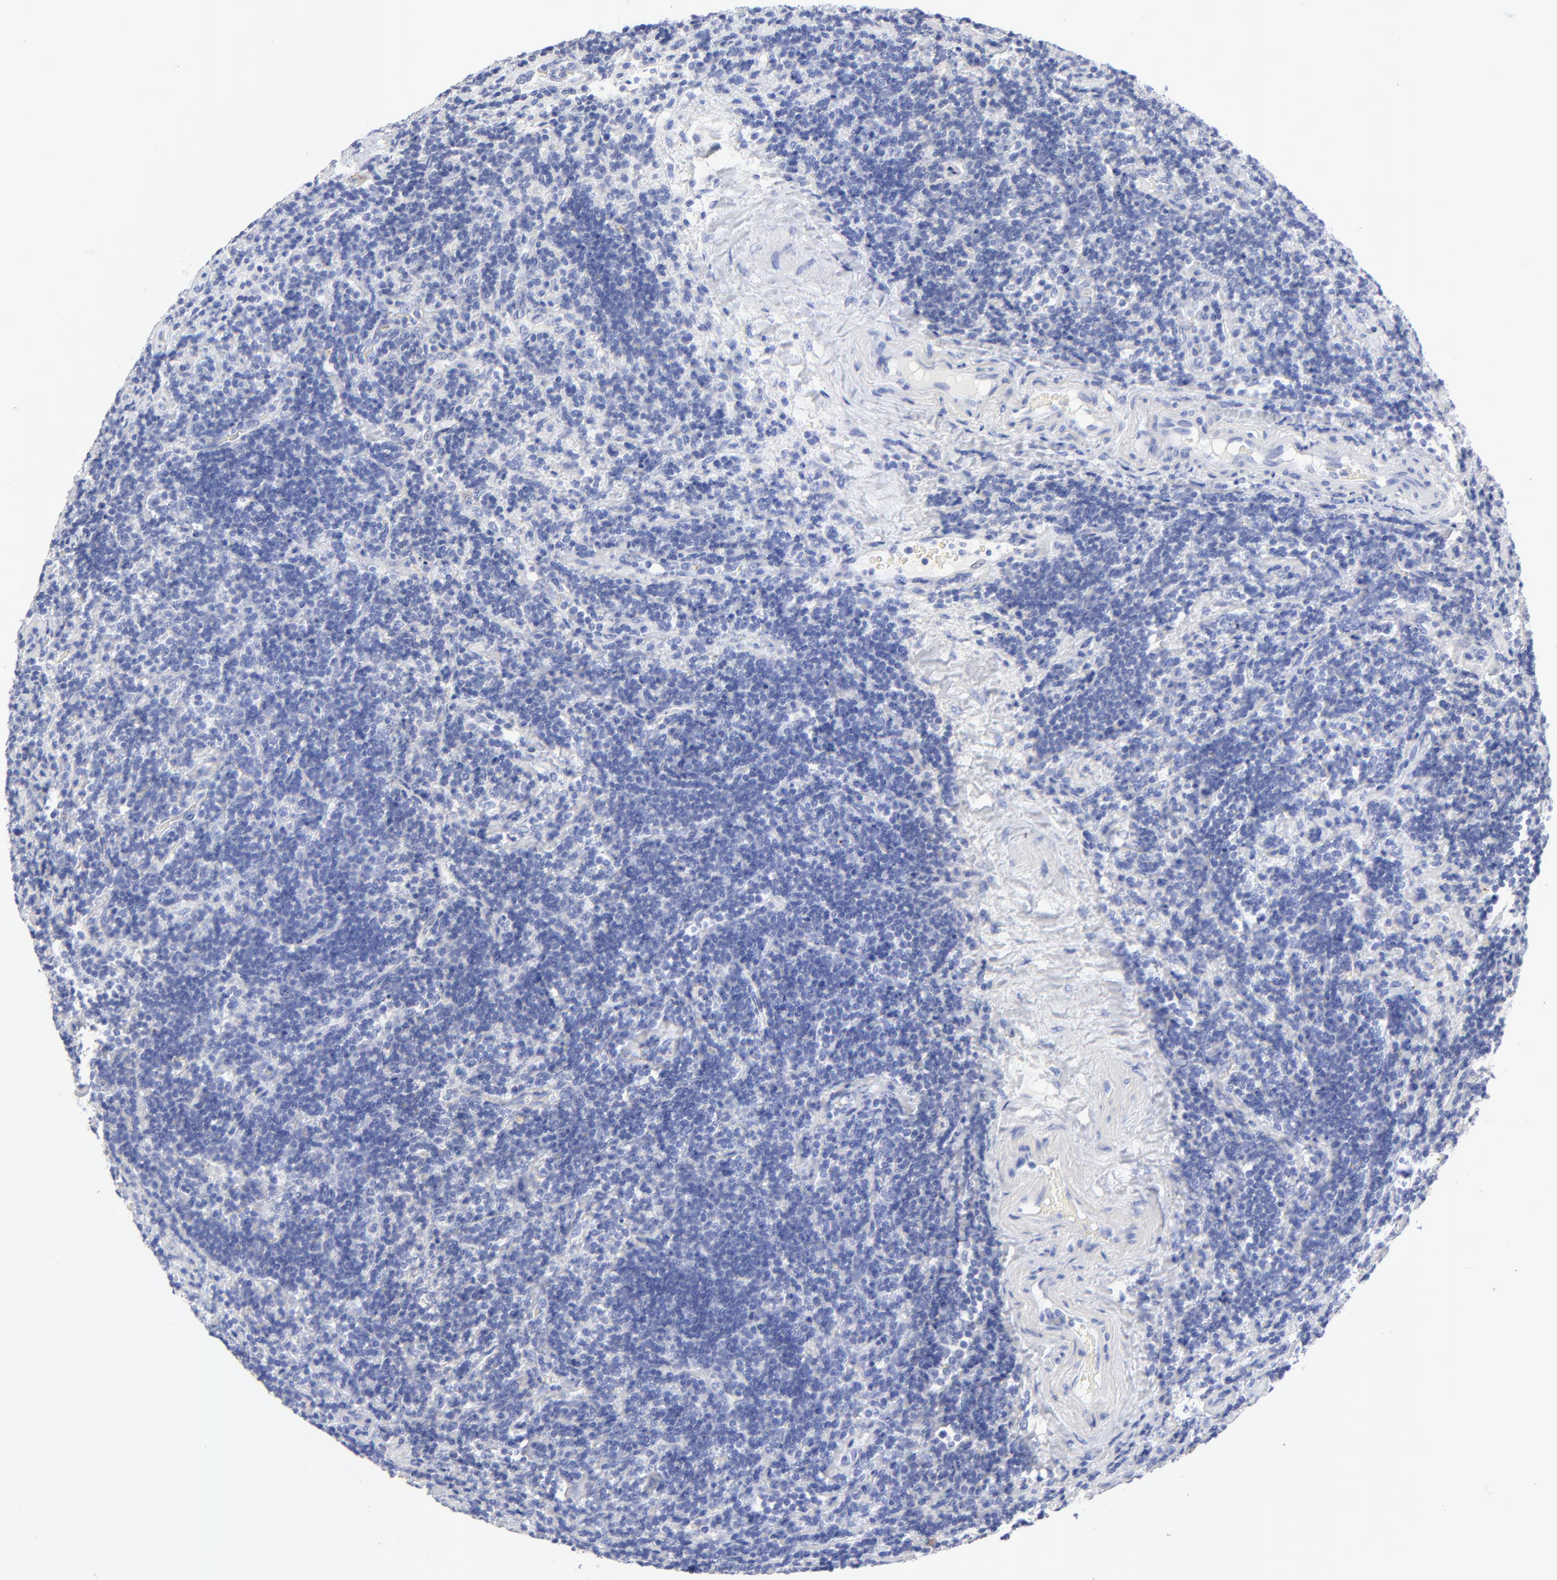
{"staining": {"intensity": "negative", "quantity": "none", "location": "none"}, "tissue": "lymphoma", "cell_type": "Tumor cells", "image_type": "cancer", "snomed": [{"axis": "morphology", "description": "Malignant lymphoma, non-Hodgkin's type, Low grade"}, {"axis": "topography", "description": "Lymph node"}], "caption": "The histopathology image displays no staining of tumor cells in lymphoma. (DAB (3,3'-diaminobenzidine) immunohistochemistry, high magnification).", "gene": "ACY1", "patient": {"sex": "male", "age": 70}}